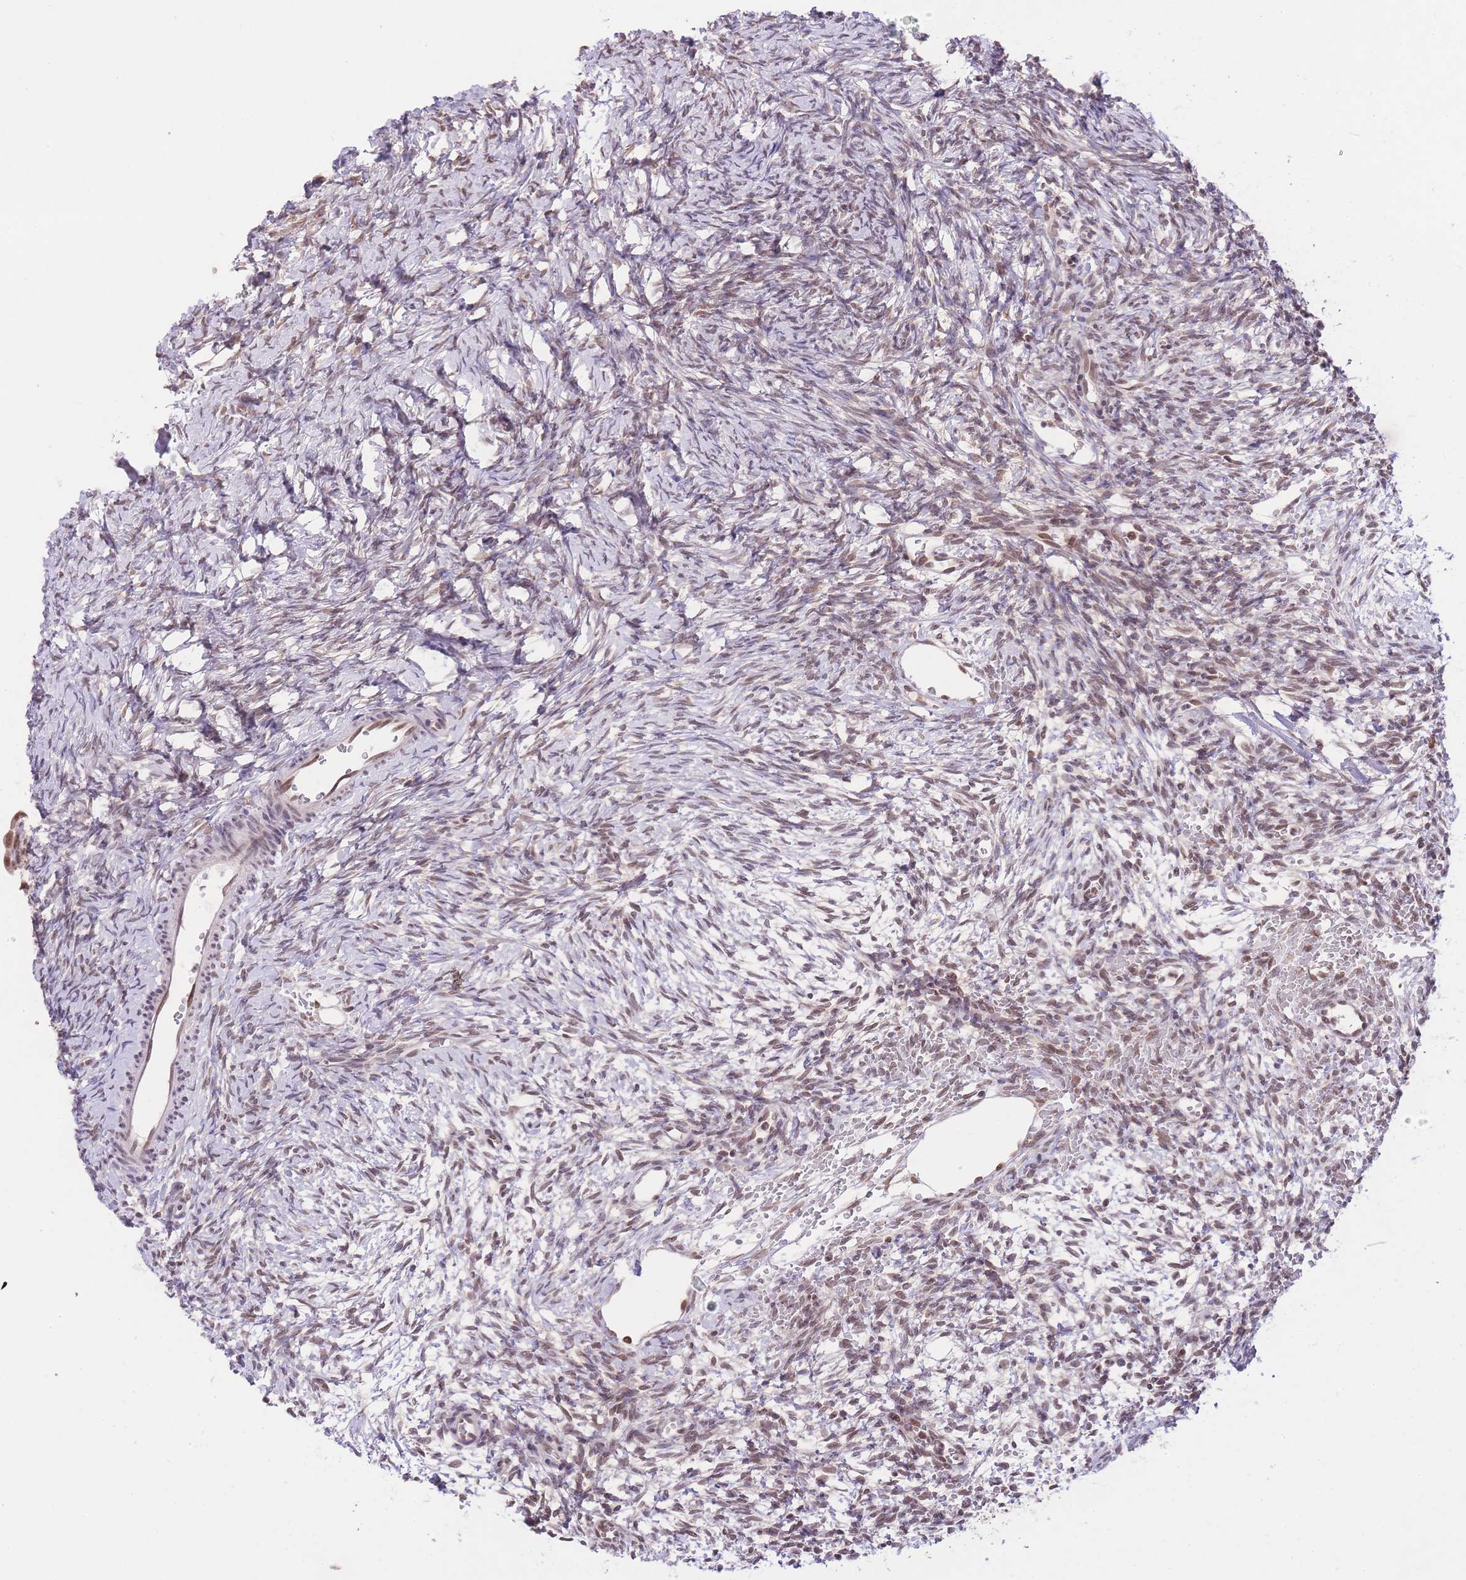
{"staining": {"intensity": "moderate", "quantity": ">75%", "location": "nuclear"}, "tissue": "ovary", "cell_type": "Ovarian stroma cells", "image_type": "normal", "snomed": [{"axis": "morphology", "description": "Normal tissue, NOS"}, {"axis": "topography", "description": "Ovary"}], "caption": "A photomicrograph of human ovary stained for a protein displays moderate nuclear brown staining in ovarian stroma cells. (DAB IHC with brightfield microscopy, high magnification).", "gene": "TMED3", "patient": {"sex": "female", "age": 39}}